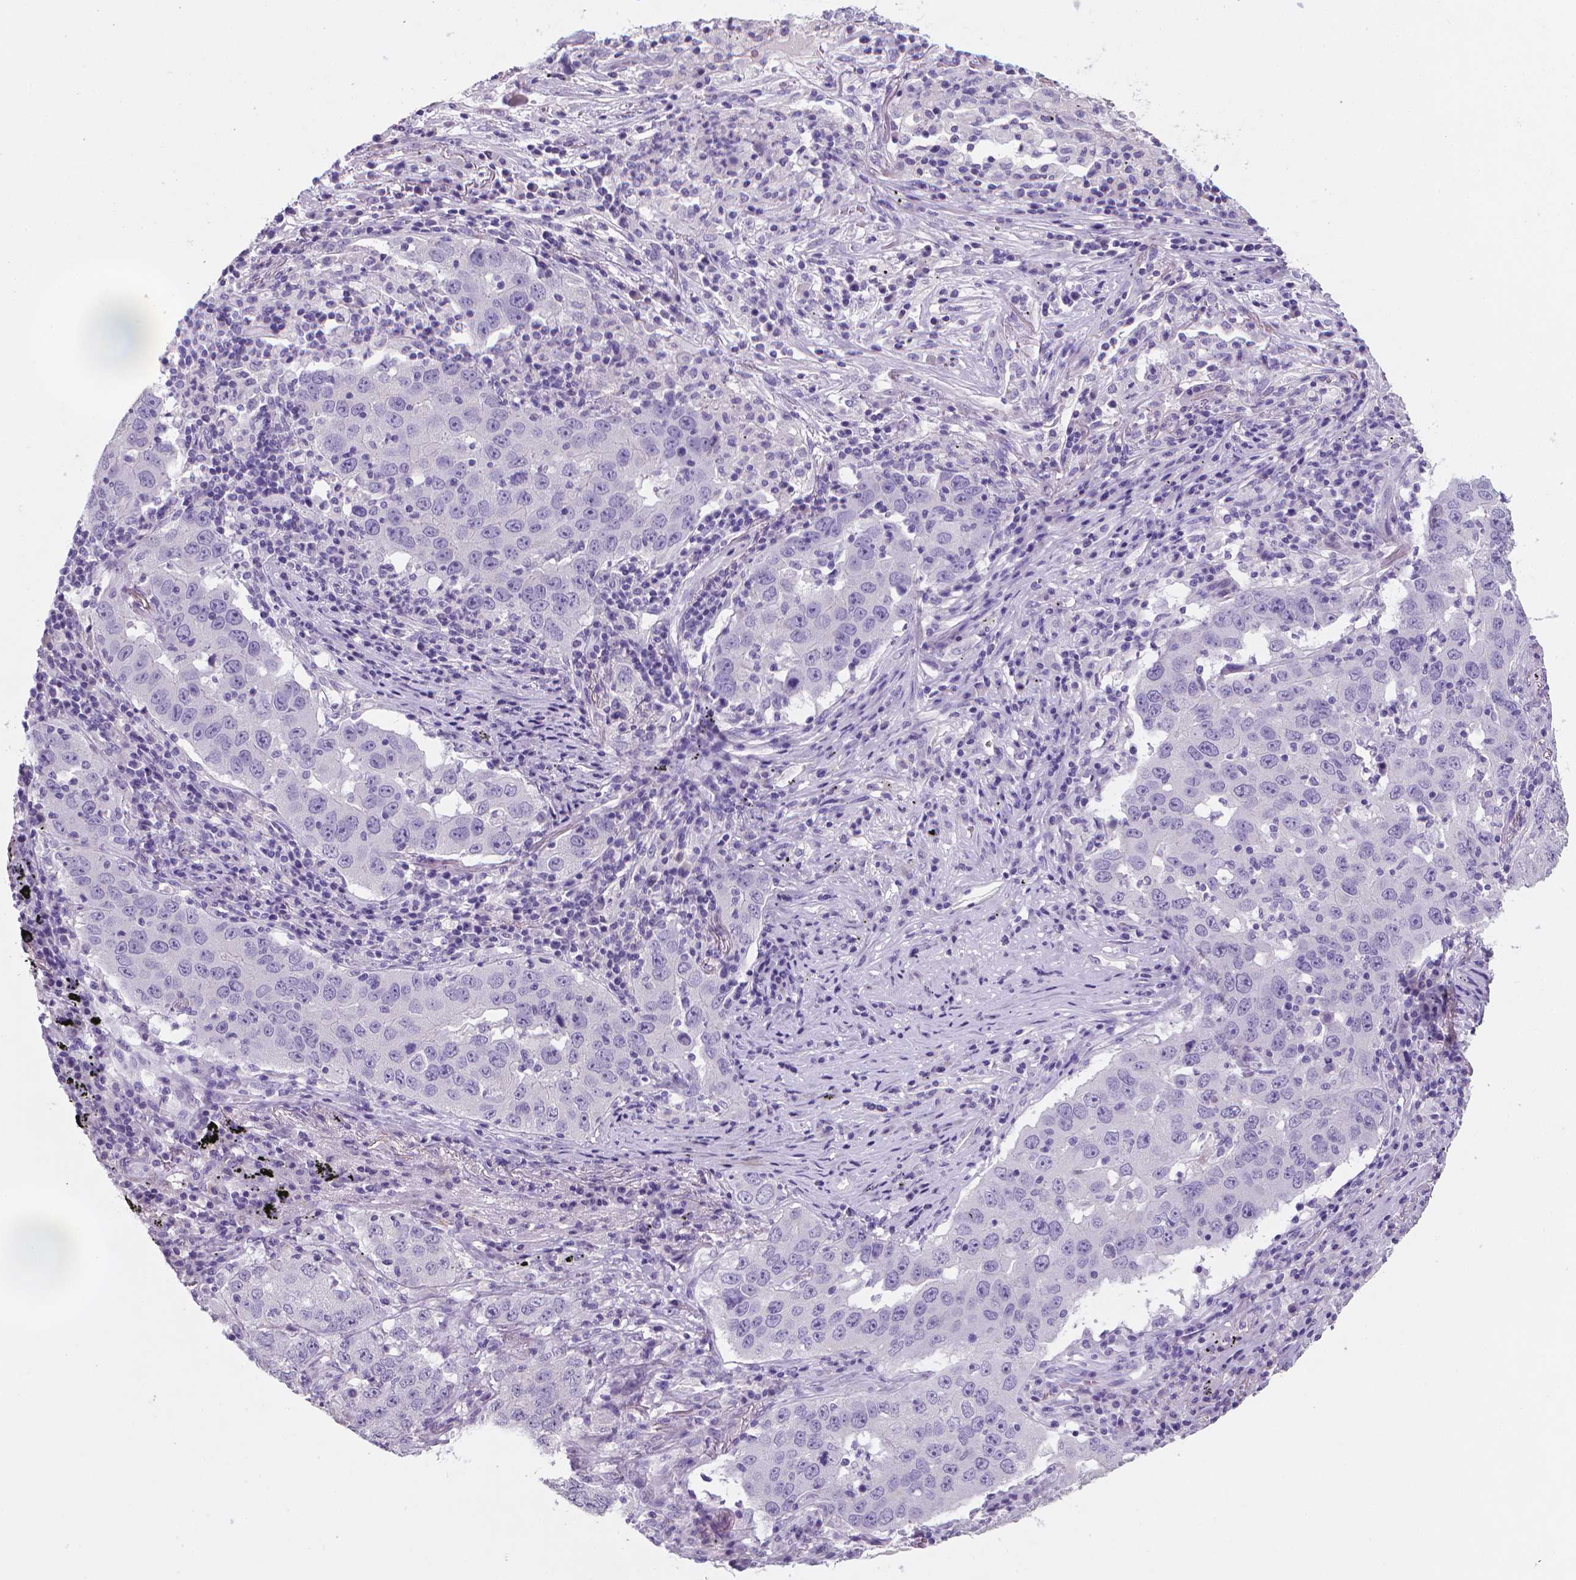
{"staining": {"intensity": "negative", "quantity": "none", "location": "none"}, "tissue": "lung cancer", "cell_type": "Tumor cells", "image_type": "cancer", "snomed": [{"axis": "morphology", "description": "Adenocarcinoma, NOS"}, {"axis": "topography", "description": "Lung"}], "caption": "Lung cancer stained for a protein using immunohistochemistry (IHC) exhibits no staining tumor cells.", "gene": "XPNPEP2", "patient": {"sex": "male", "age": 73}}